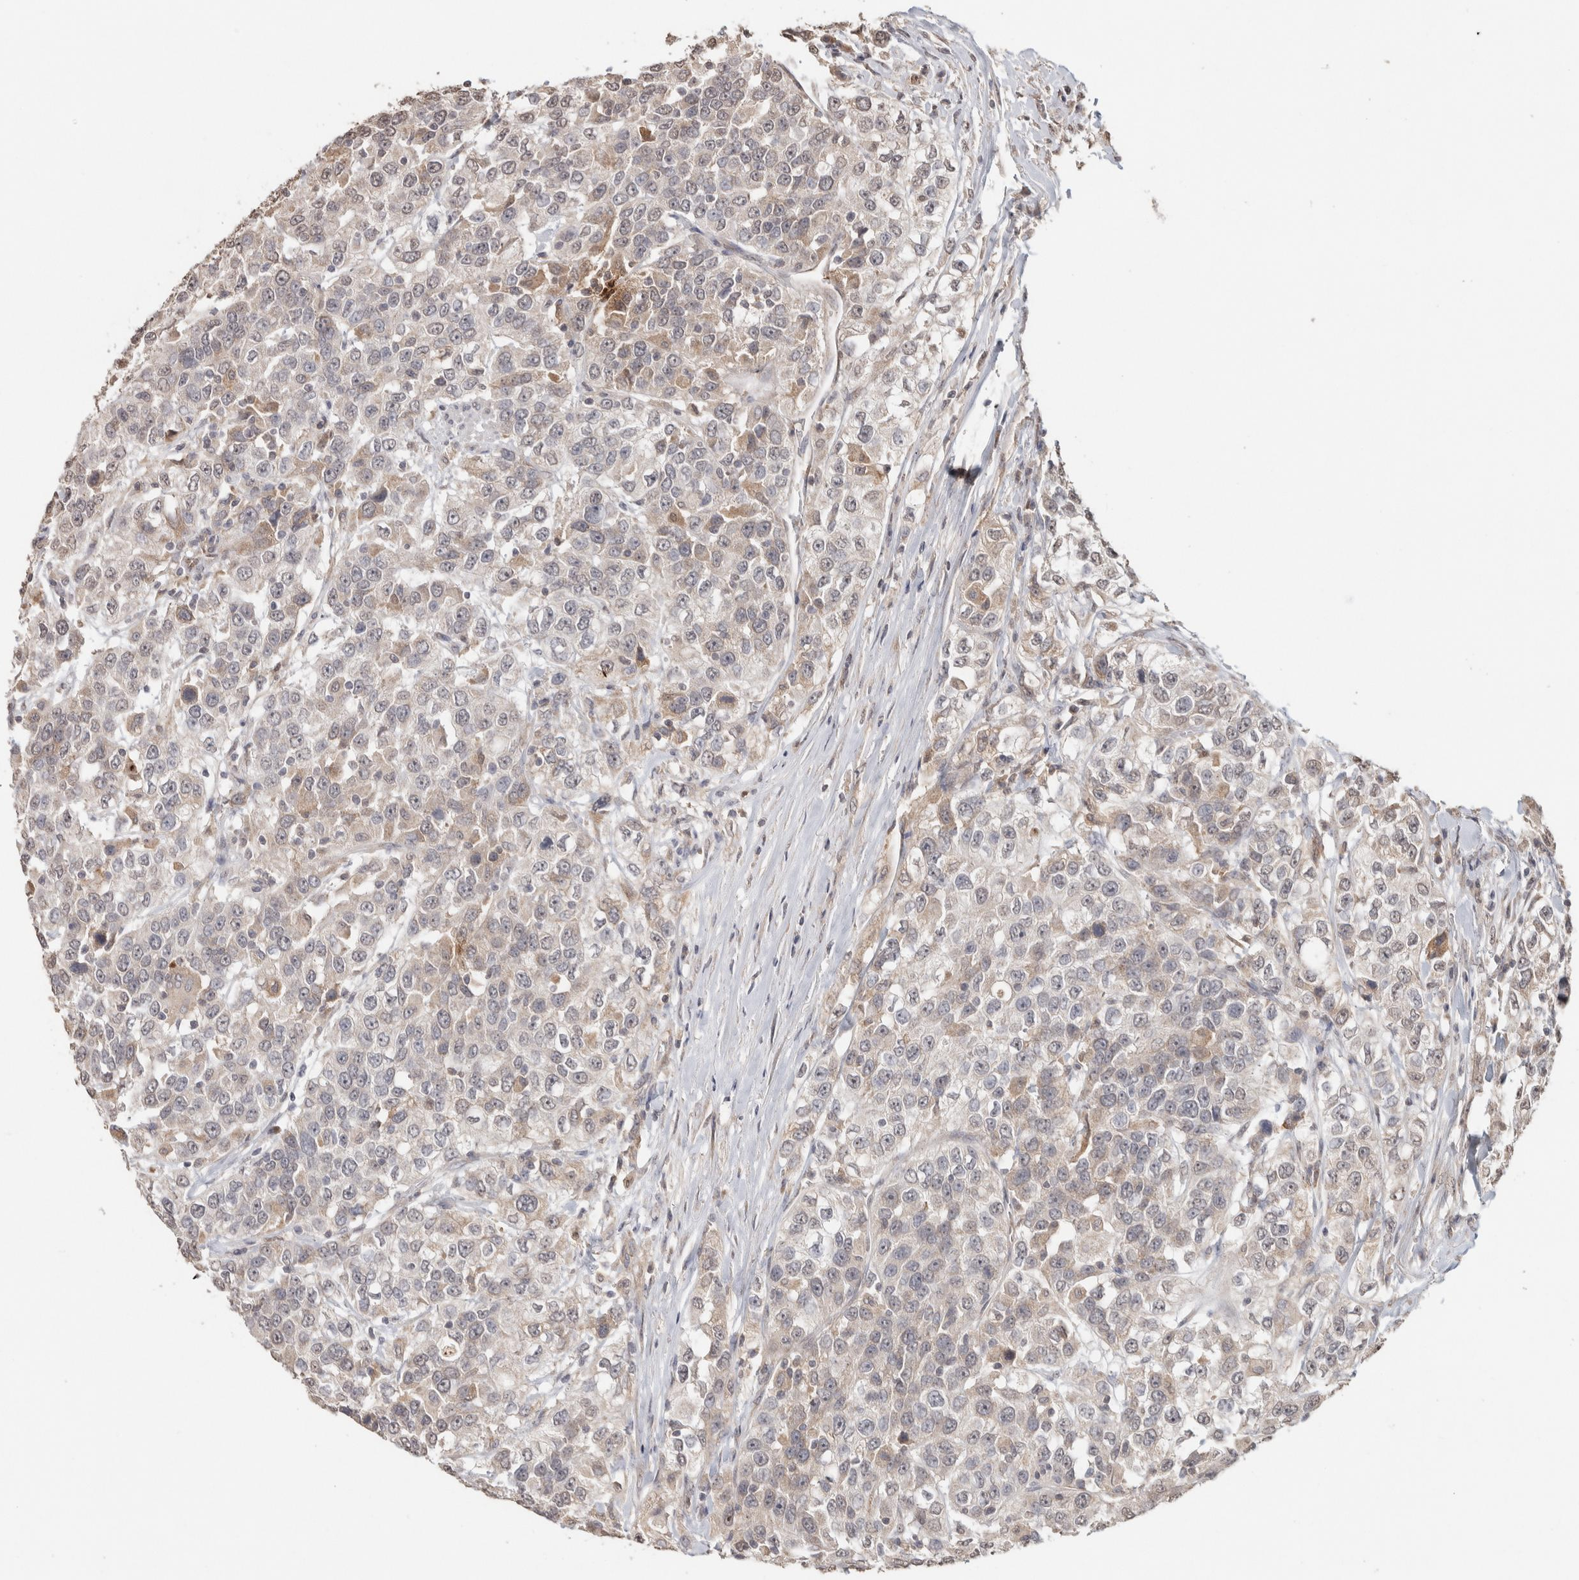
{"staining": {"intensity": "moderate", "quantity": "<25%", "location": "cytoplasmic/membranous"}, "tissue": "urothelial cancer", "cell_type": "Tumor cells", "image_type": "cancer", "snomed": [{"axis": "morphology", "description": "Urothelial carcinoma, High grade"}, {"axis": "topography", "description": "Urinary bladder"}], "caption": "Moderate cytoplasmic/membranous protein expression is present in about <25% of tumor cells in urothelial cancer.", "gene": "FAM3A", "patient": {"sex": "female", "age": 80}}